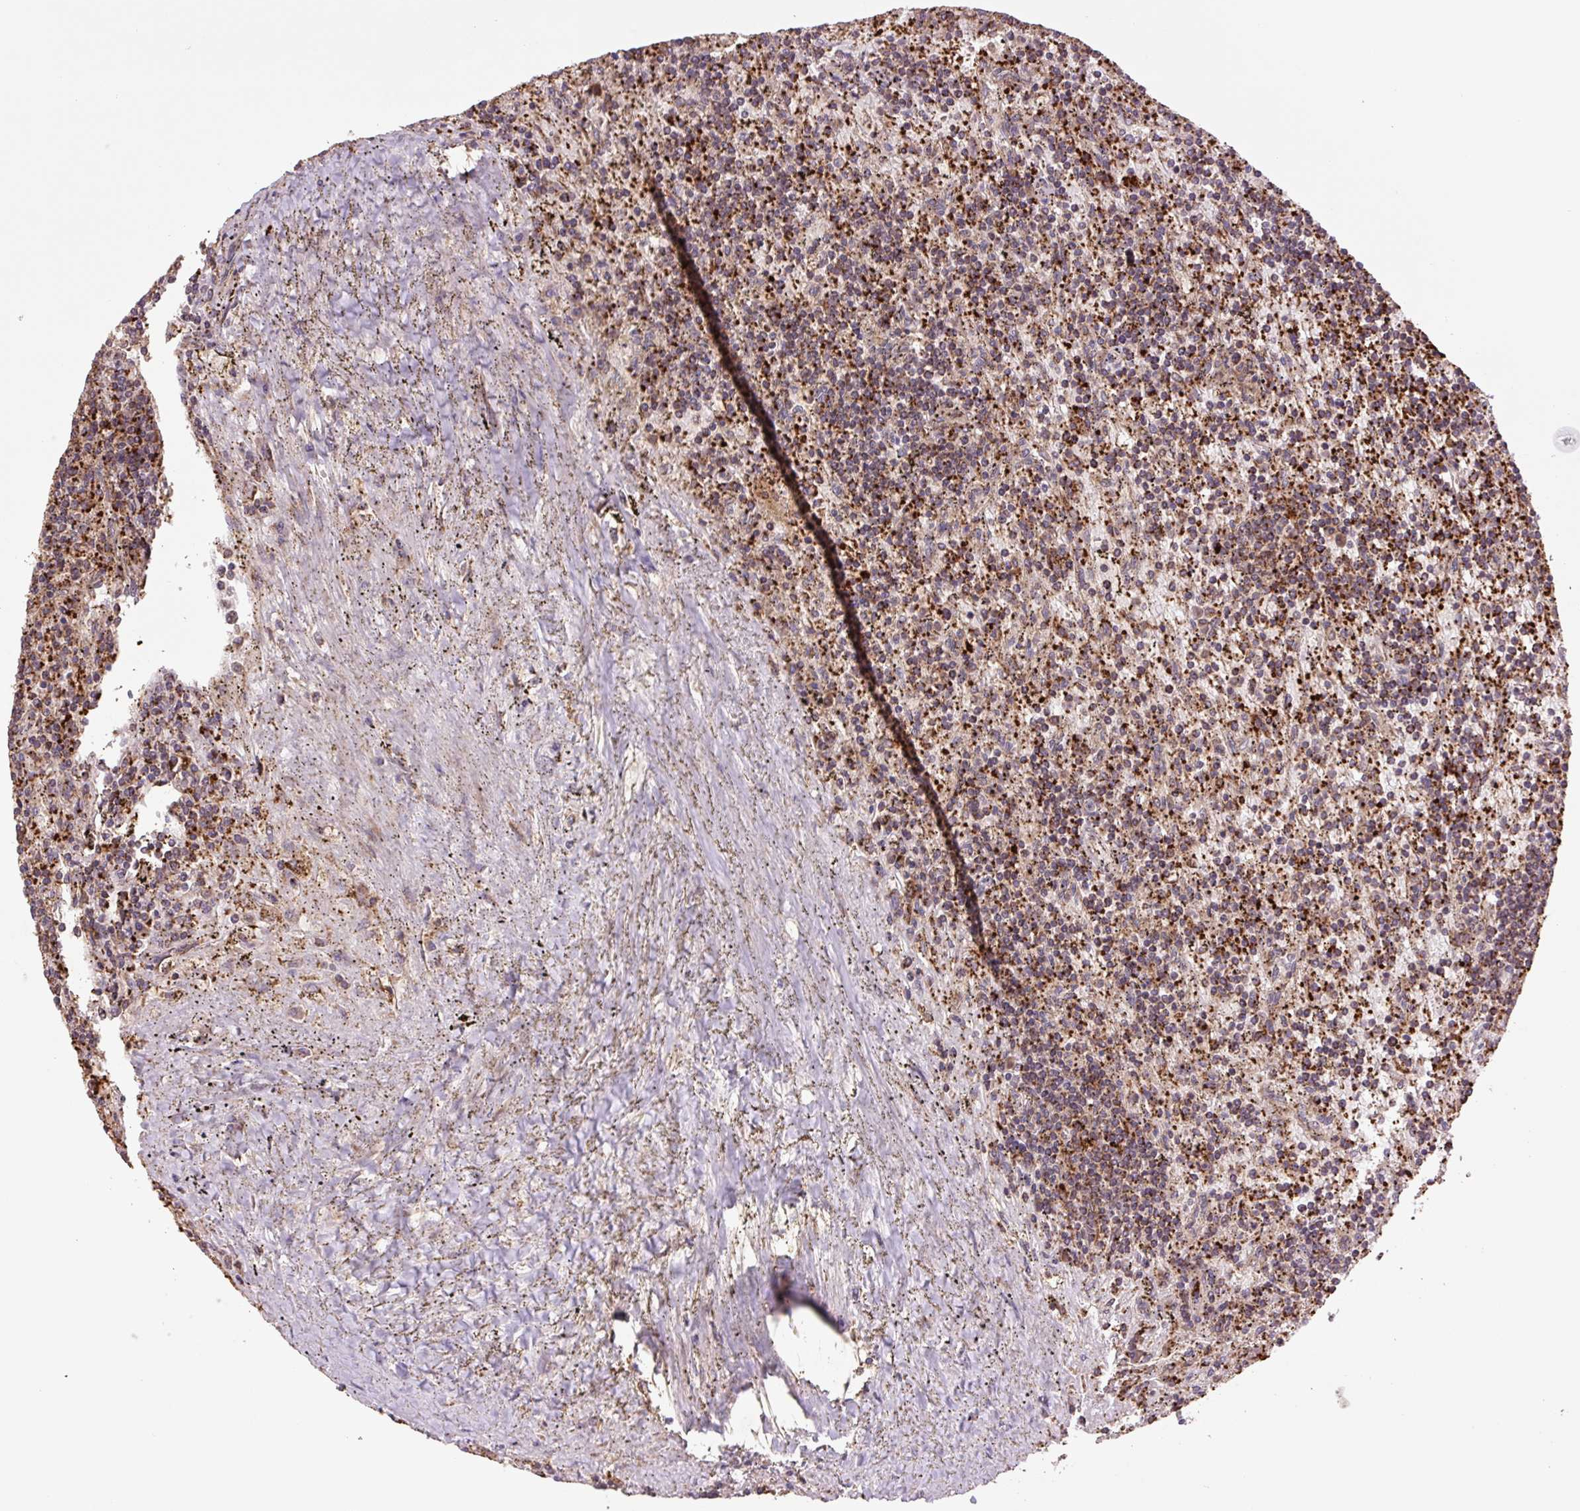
{"staining": {"intensity": "strong", "quantity": "25%-75%", "location": "cytoplasmic/membranous"}, "tissue": "lymphoma", "cell_type": "Tumor cells", "image_type": "cancer", "snomed": [{"axis": "morphology", "description": "Malignant lymphoma, non-Hodgkin's type, Low grade"}, {"axis": "topography", "description": "Spleen"}], "caption": "Malignant lymphoma, non-Hodgkin's type (low-grade) was stained to show a protein in brown. There is high levels of strong cytoplasmic/membranous positivity in approximately 25%-75% of tumor cells.", "gene": "TMEM160", "patient": {"sex": "male", "age": 76}}